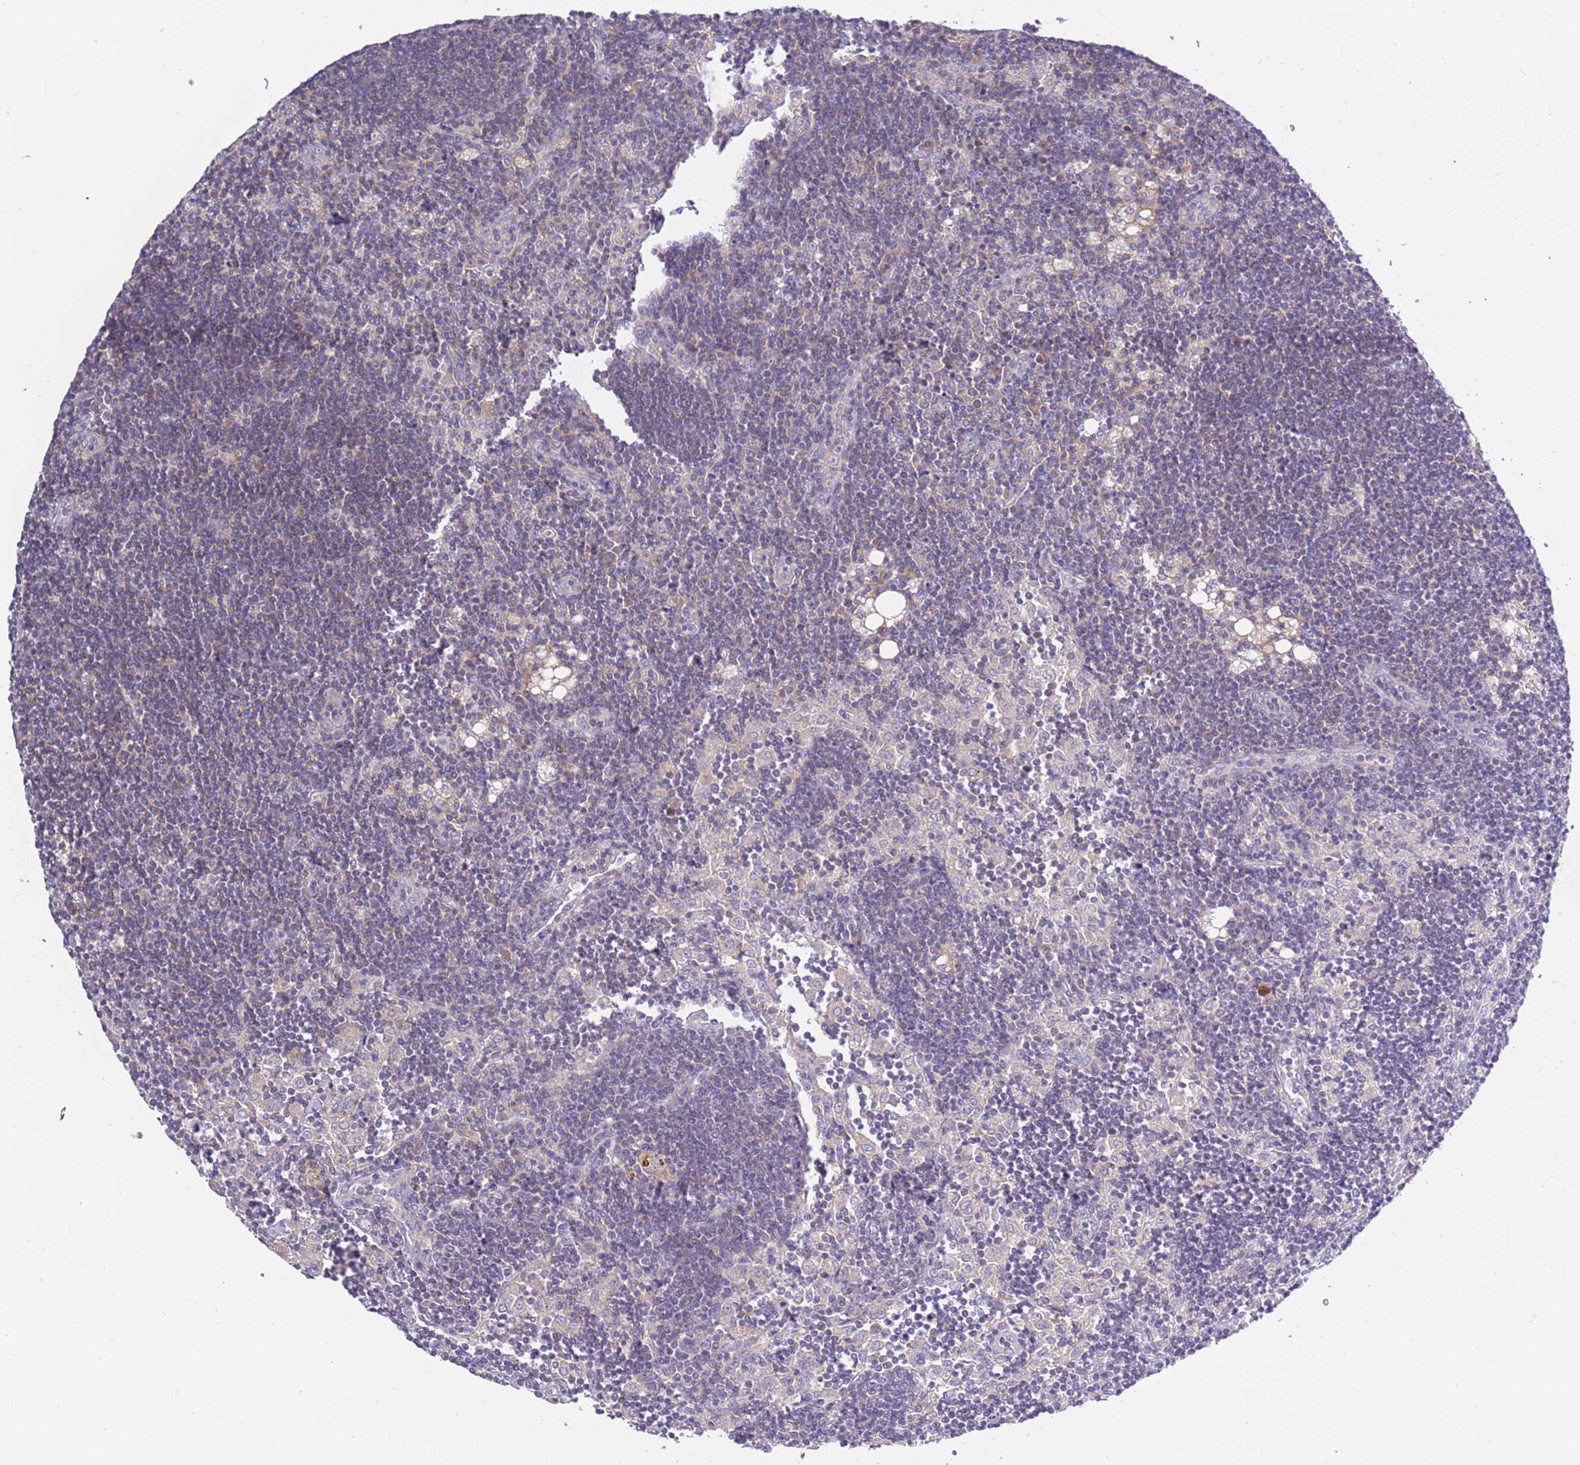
{"staining": {"intensity": "negative", "quantity": "none", "location": "none"}, "tissue": "lymph node", "cell_type": "Germinal center cells", "image_type": "normal", "snomed": [{"axis": "morphology", "description": "Normal tissue, NOS"}, {"axis": "topography", "description": "Lymph node"}], "caption": "Immunohistochemical staining of benign human lymph node shows no significant staining in germinal center cells. (Stains: DAB immunohistochemistry with hematoxylin counter stain, Microscopy: brightfield microscopy at high magnification).", "gene": "STIP1", "patient": {"sex": "male", "age": 24}}